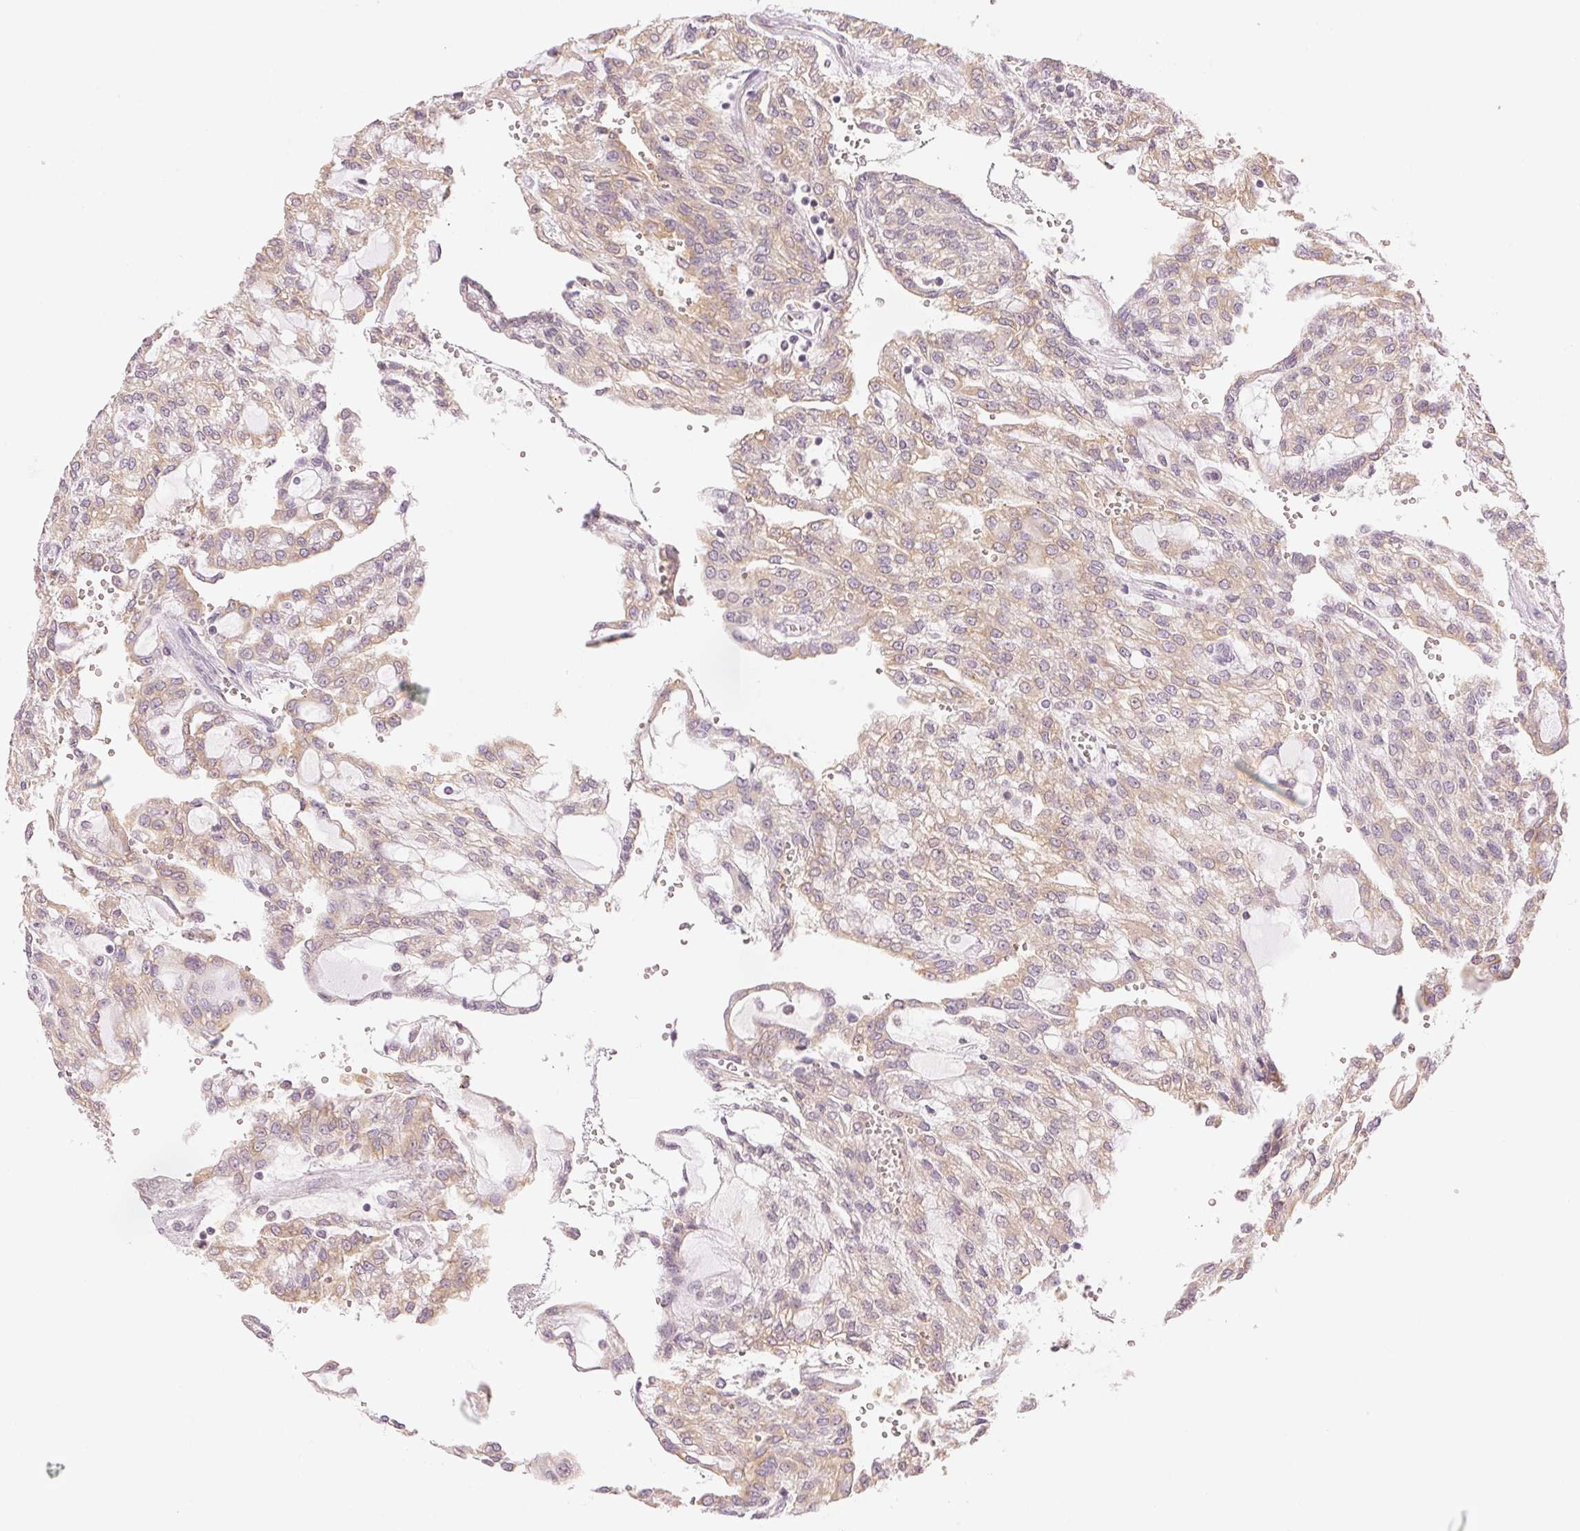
{"staining": {"intensity": "weak", "quantity": ">75%", "location": "cytoplasmic/membranous"}, "tissue": "renal cancer", "cell_type": "Tumor cells", "image_type": "cancer", "snomed": [{"axis": "morphology", "description": "Adenocarcinoma, NOS"}, {"axis": "topography", "description": "Kidney"}], "caption": "Weak cytoplasmic/membranous protein positivity is seen in about >75% of tumor cells in adenocarcinoma (renal).", "gene": "KPRP", "patient": {"sex": "male", "age": 63}}